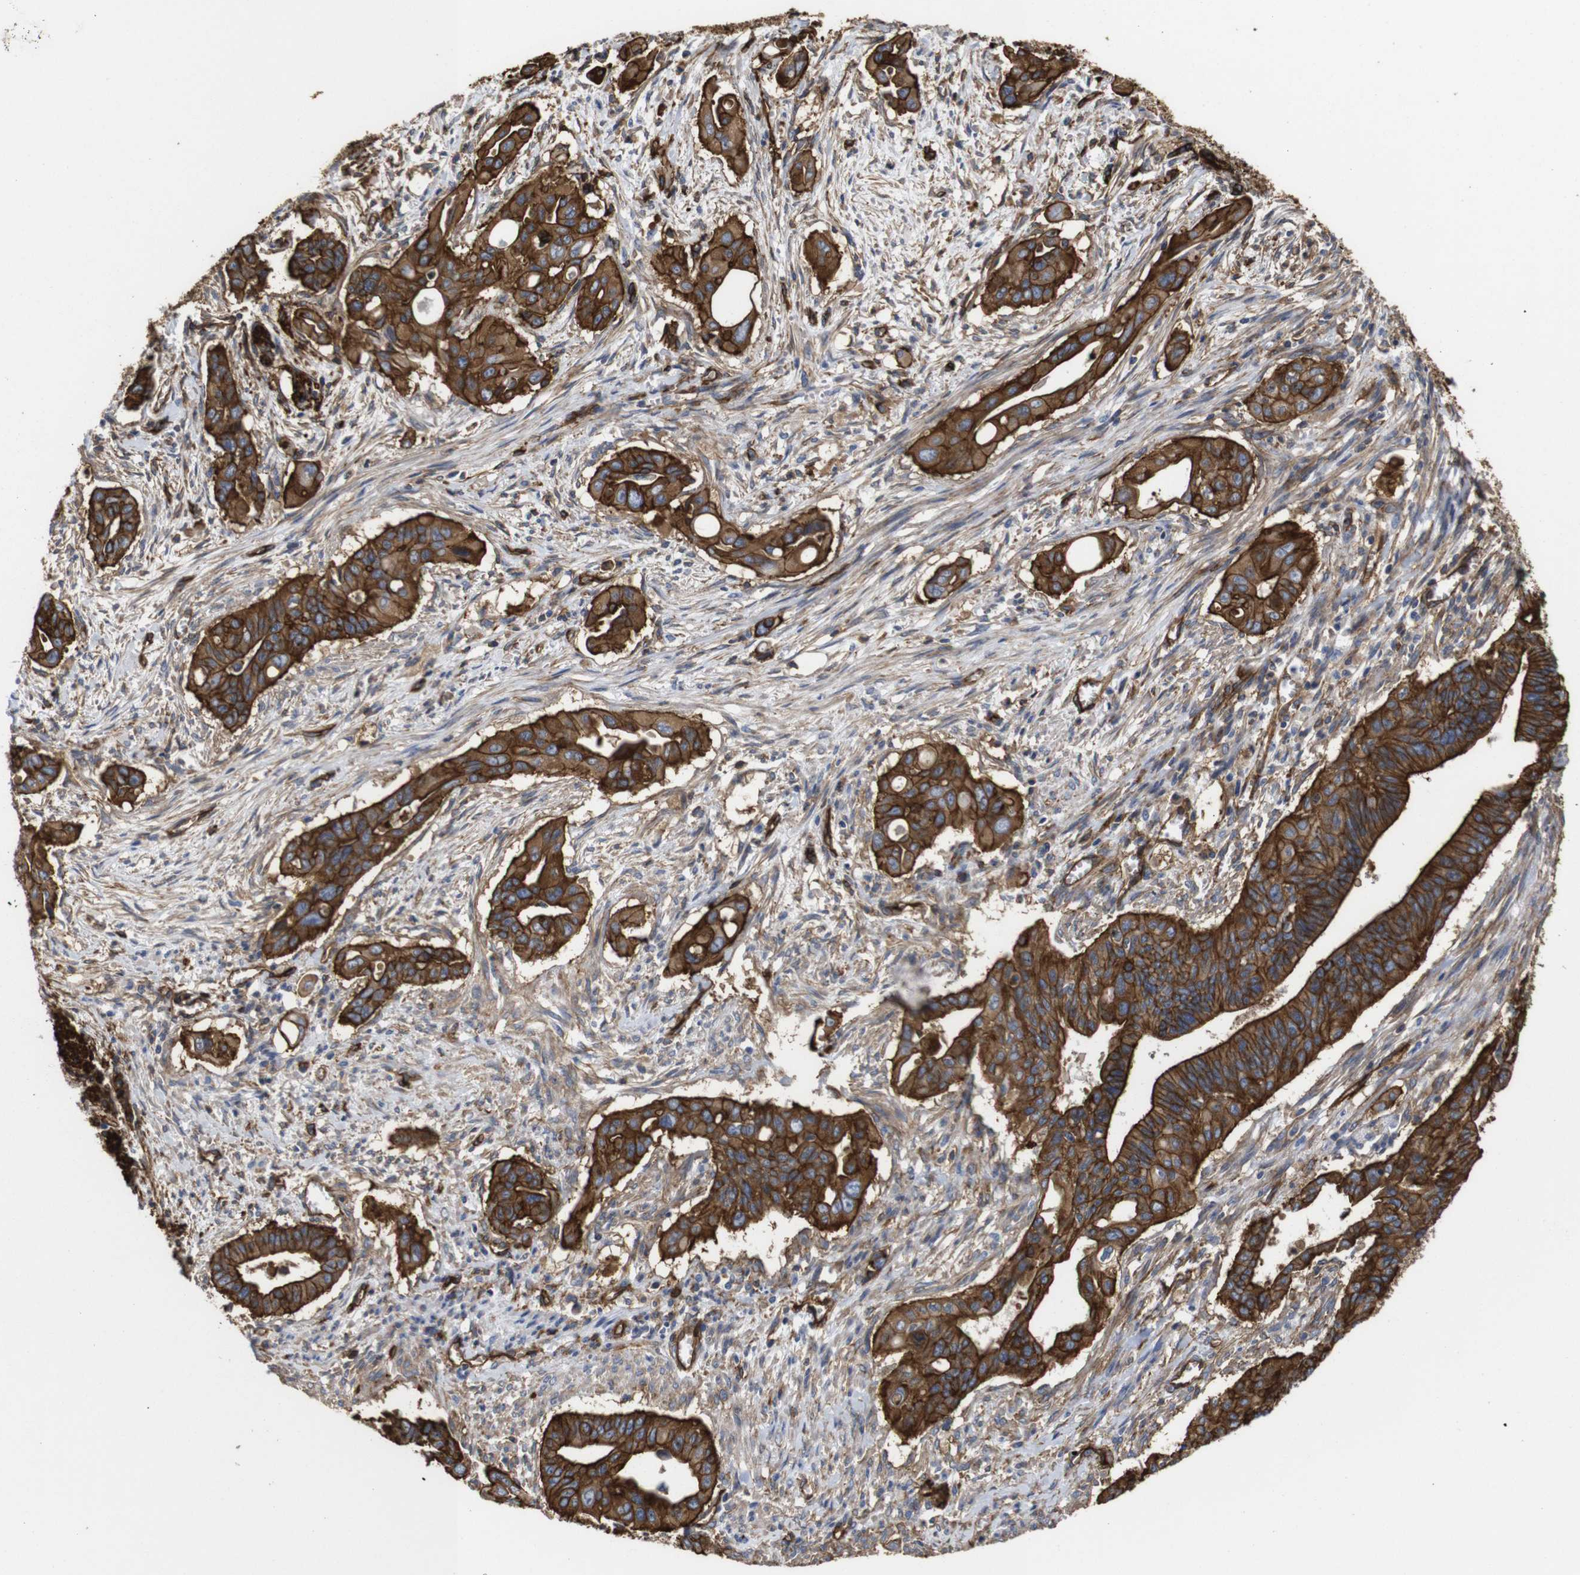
{"staining": {"intensity": "strong", "quantity": ">75%", "location": "cytoplasmic/membranous"}, "tissue": "pancreatic cancer", "cell_type": "Tumor cells", "image_type": "cancer", "snomed": [{"axis": "morphology", "description": "Adenocarcinoma, NOS"}, {"axis": "topography", "description": "Pancreas"}], "caption": "High-magnification brightfield microscopy of adenocarcinoma (pancreatic) stained with DAB (3,3'-diaminobenzidine) (brown) and counterstained with hematoxylin (blue). tumor cells exhibit strong cytoplasmic/membranous expression is seen in about>75% of cells.", "gene": "SPTBN1", "patient": {"sex": "male", "age": 77}}